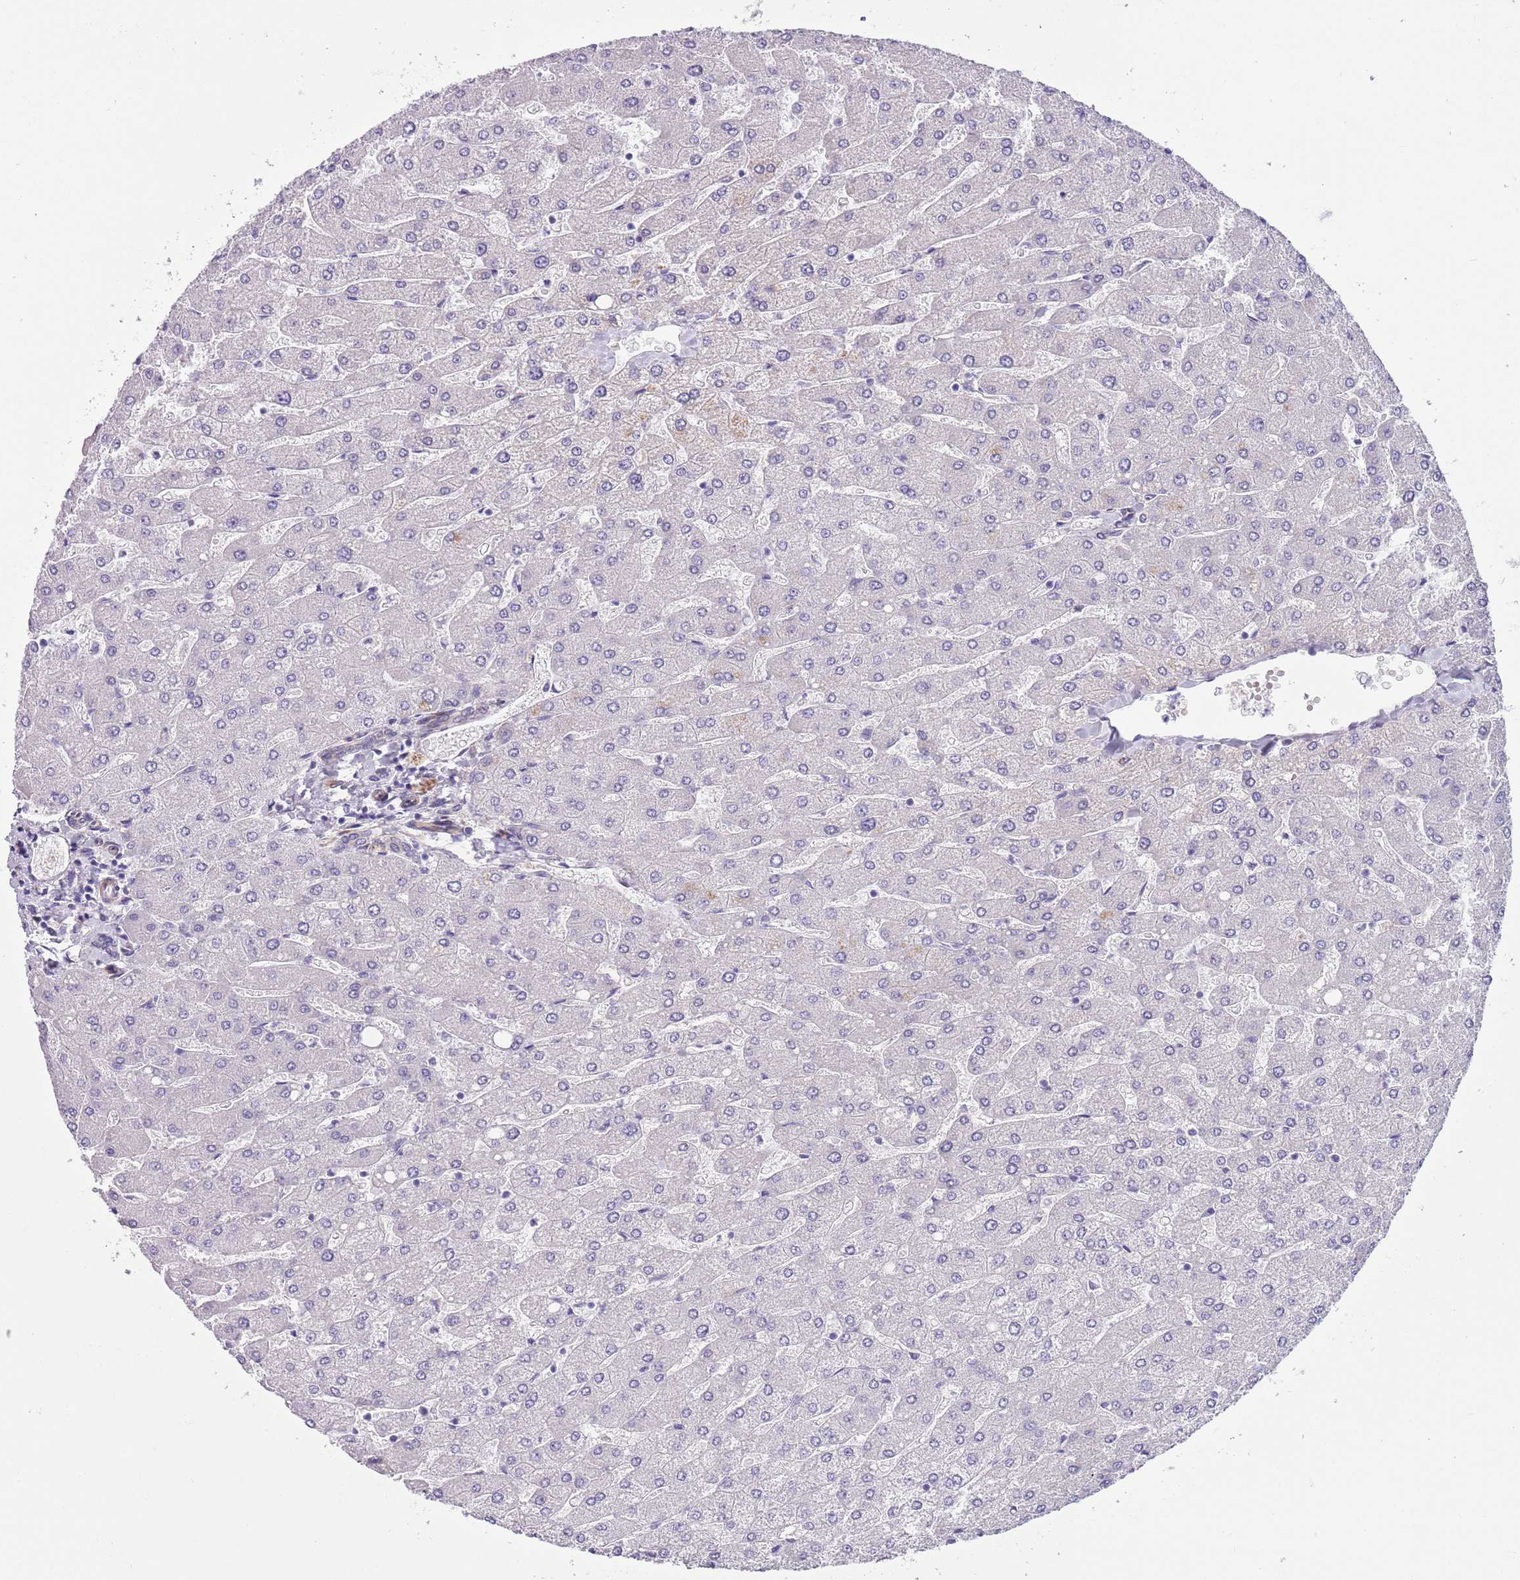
{"staining": {"intensity": "negative", "quantity": "none", "location": "none"}, "tissue": "liver", "cell_type": "Cholangiocytes", "image_type": "normal", "snomed": [{"axis": "morphology", "description": "Normal tissue, NOS"}, {"axis": "topography", "description": "Liver"}], "caption": "A photomicrograph of liver stained for a protein exhibits no brown staining in cholangiocytes.", "gene": "MRPL32", "patient": {"sex": "male", "age": 55}}